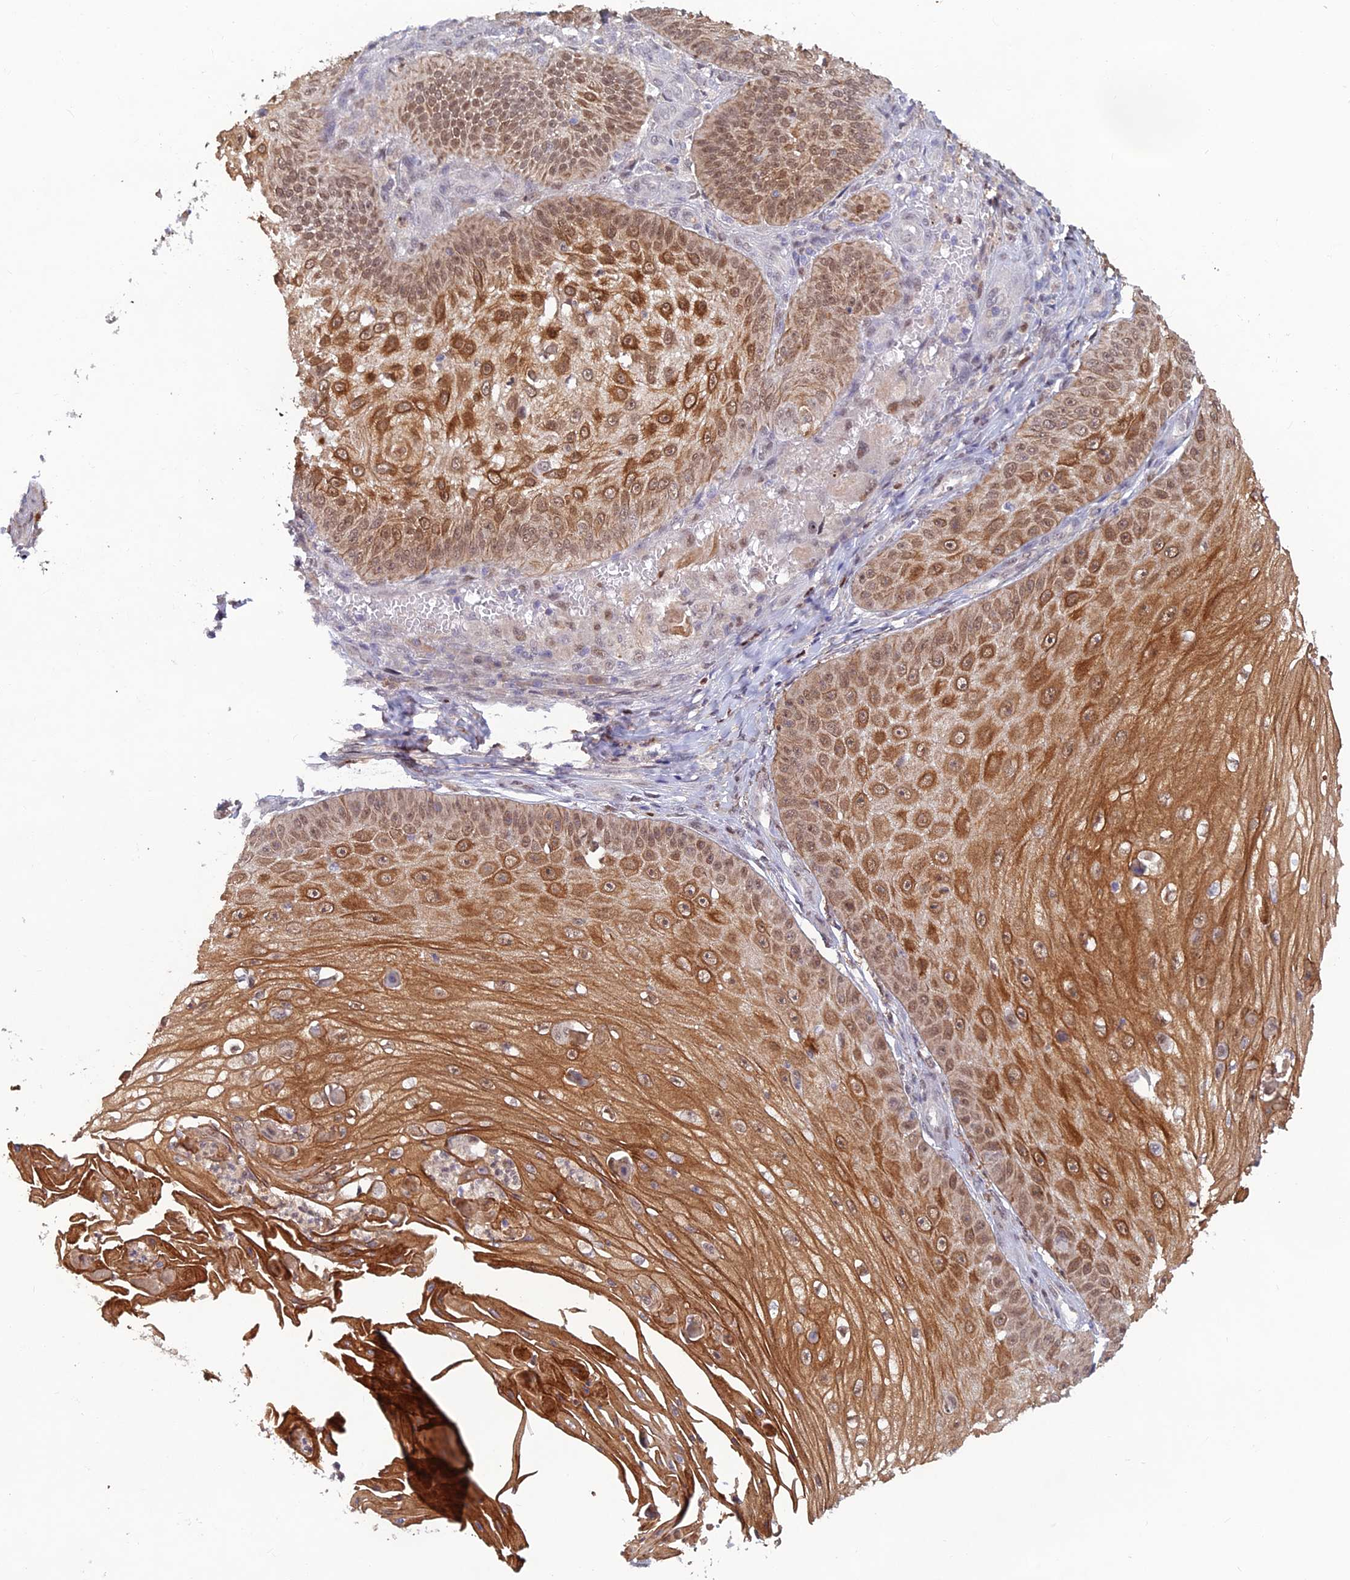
{"staining": {"intensity": "moderate", "quantity": ">75%", "location": "cytoplasmic/membranous,nuclear"}, "tissue": "skin cancer", "cell_type": "Tumor cells", "image_type": "cancer", "snomed": [{"axis": "morphology", "description": "Squamous cell carcinoma, NOS"}, {"axis": "topography", "description": "Skin"}], "caption": "The image reveals staining of skin cancer (squamous cell carcinoma), revealing moderate cytoplasmic/membranous and nuclear protein expression (brown color) within tumor cells.", "gene": "FASTKD5", "patient": {"sex": "male", "age": 70}}